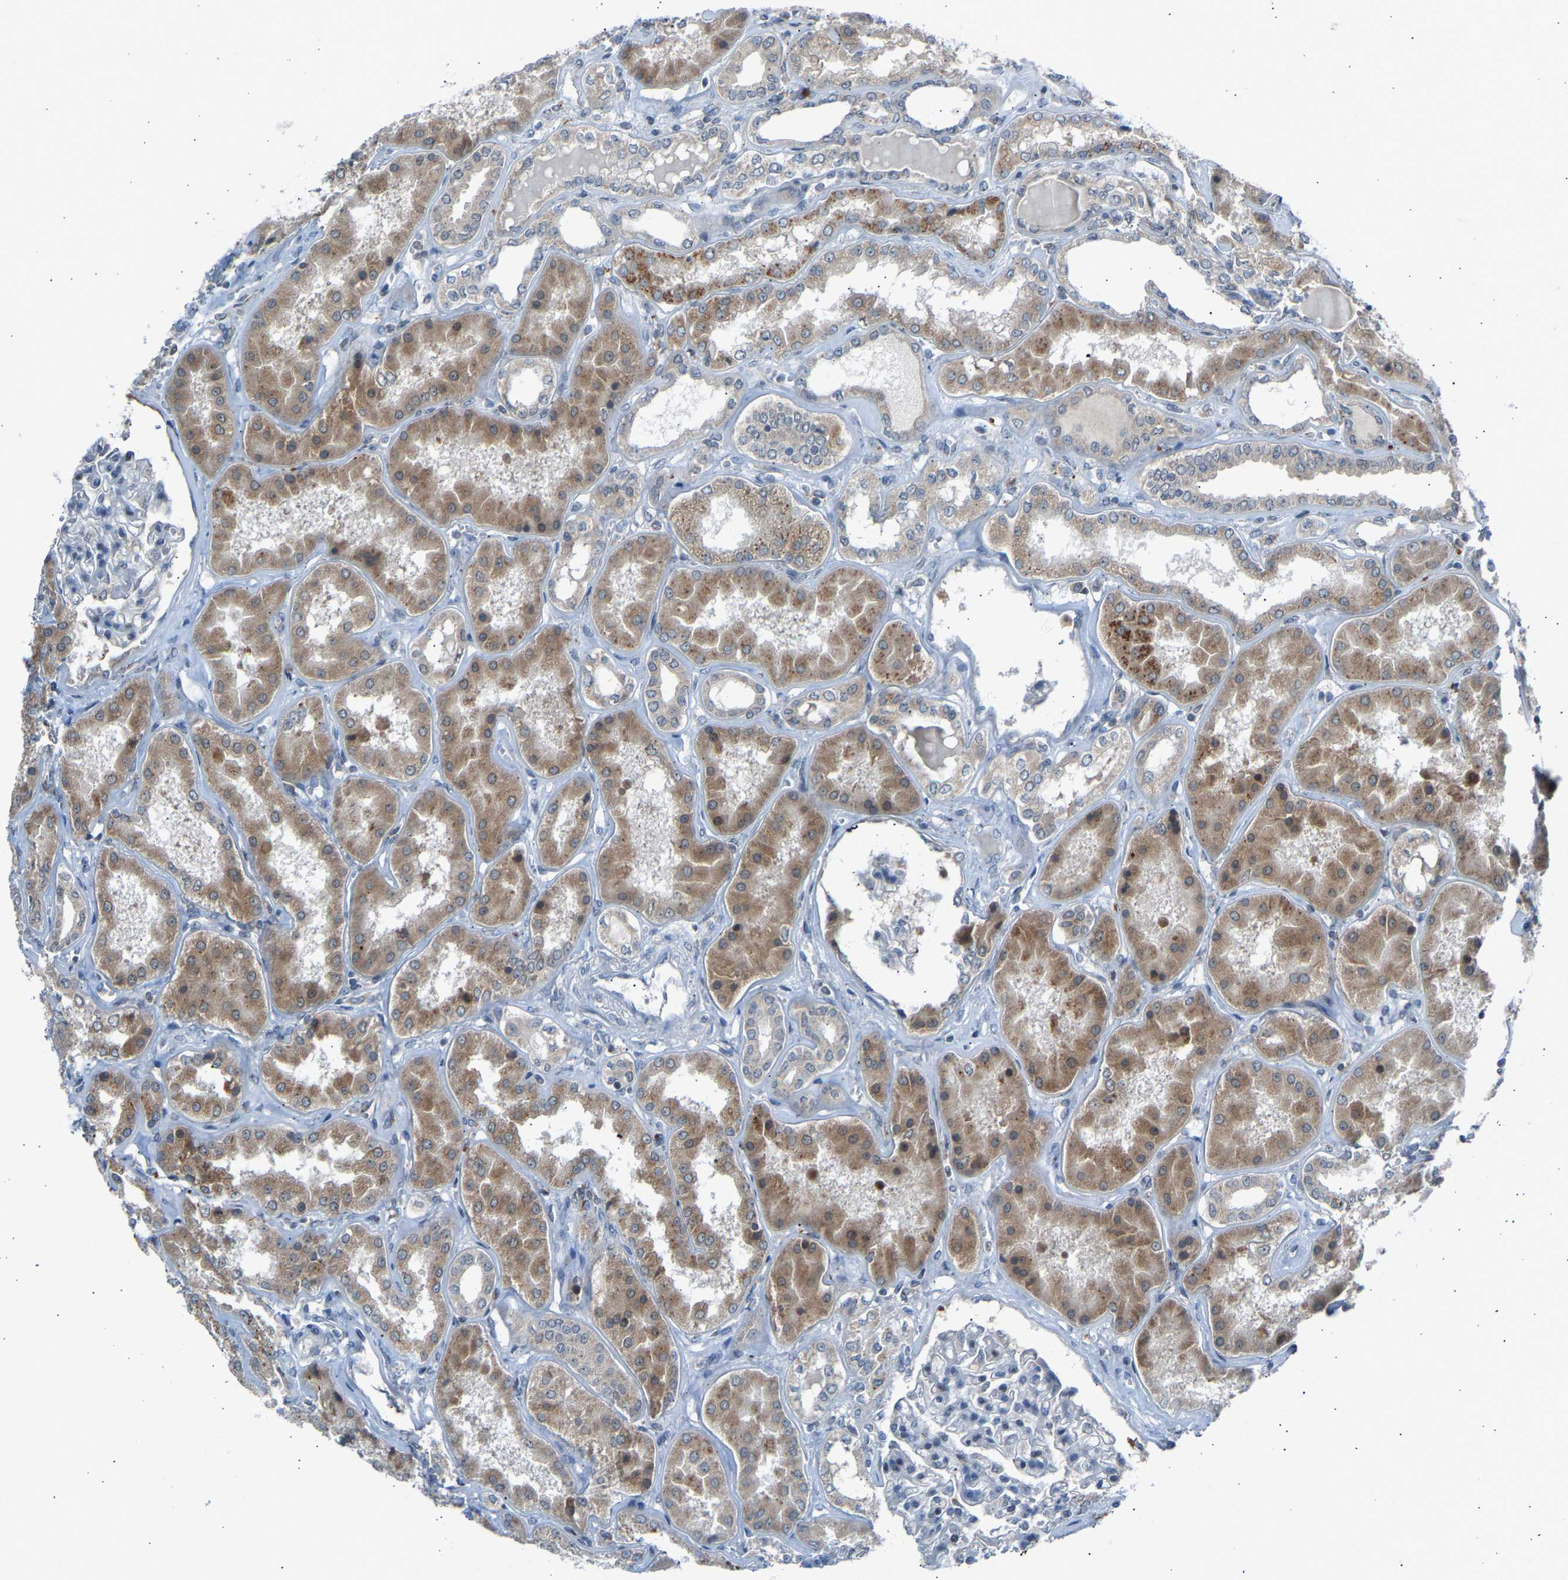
{"staining": {"intensity": "negative", "quantity": "none", "location": "none"}, "tissue": "kidney", "cell_type": "Cells in glomeruli", "image_type": "normal", "snomed": [{"axis": "morphology", "description": "Normal tissue, NOS"}, {"axis": "topography", "description": "Kidney"}], "caption": "High power microscopy photomicrograph of an immunohistochemistry micrograph of unremarkable kidney, revealing no significant staining in cells in glomeruli.", "gene": "SLIRP", "patient": {"sex": "female", "age": 56}}